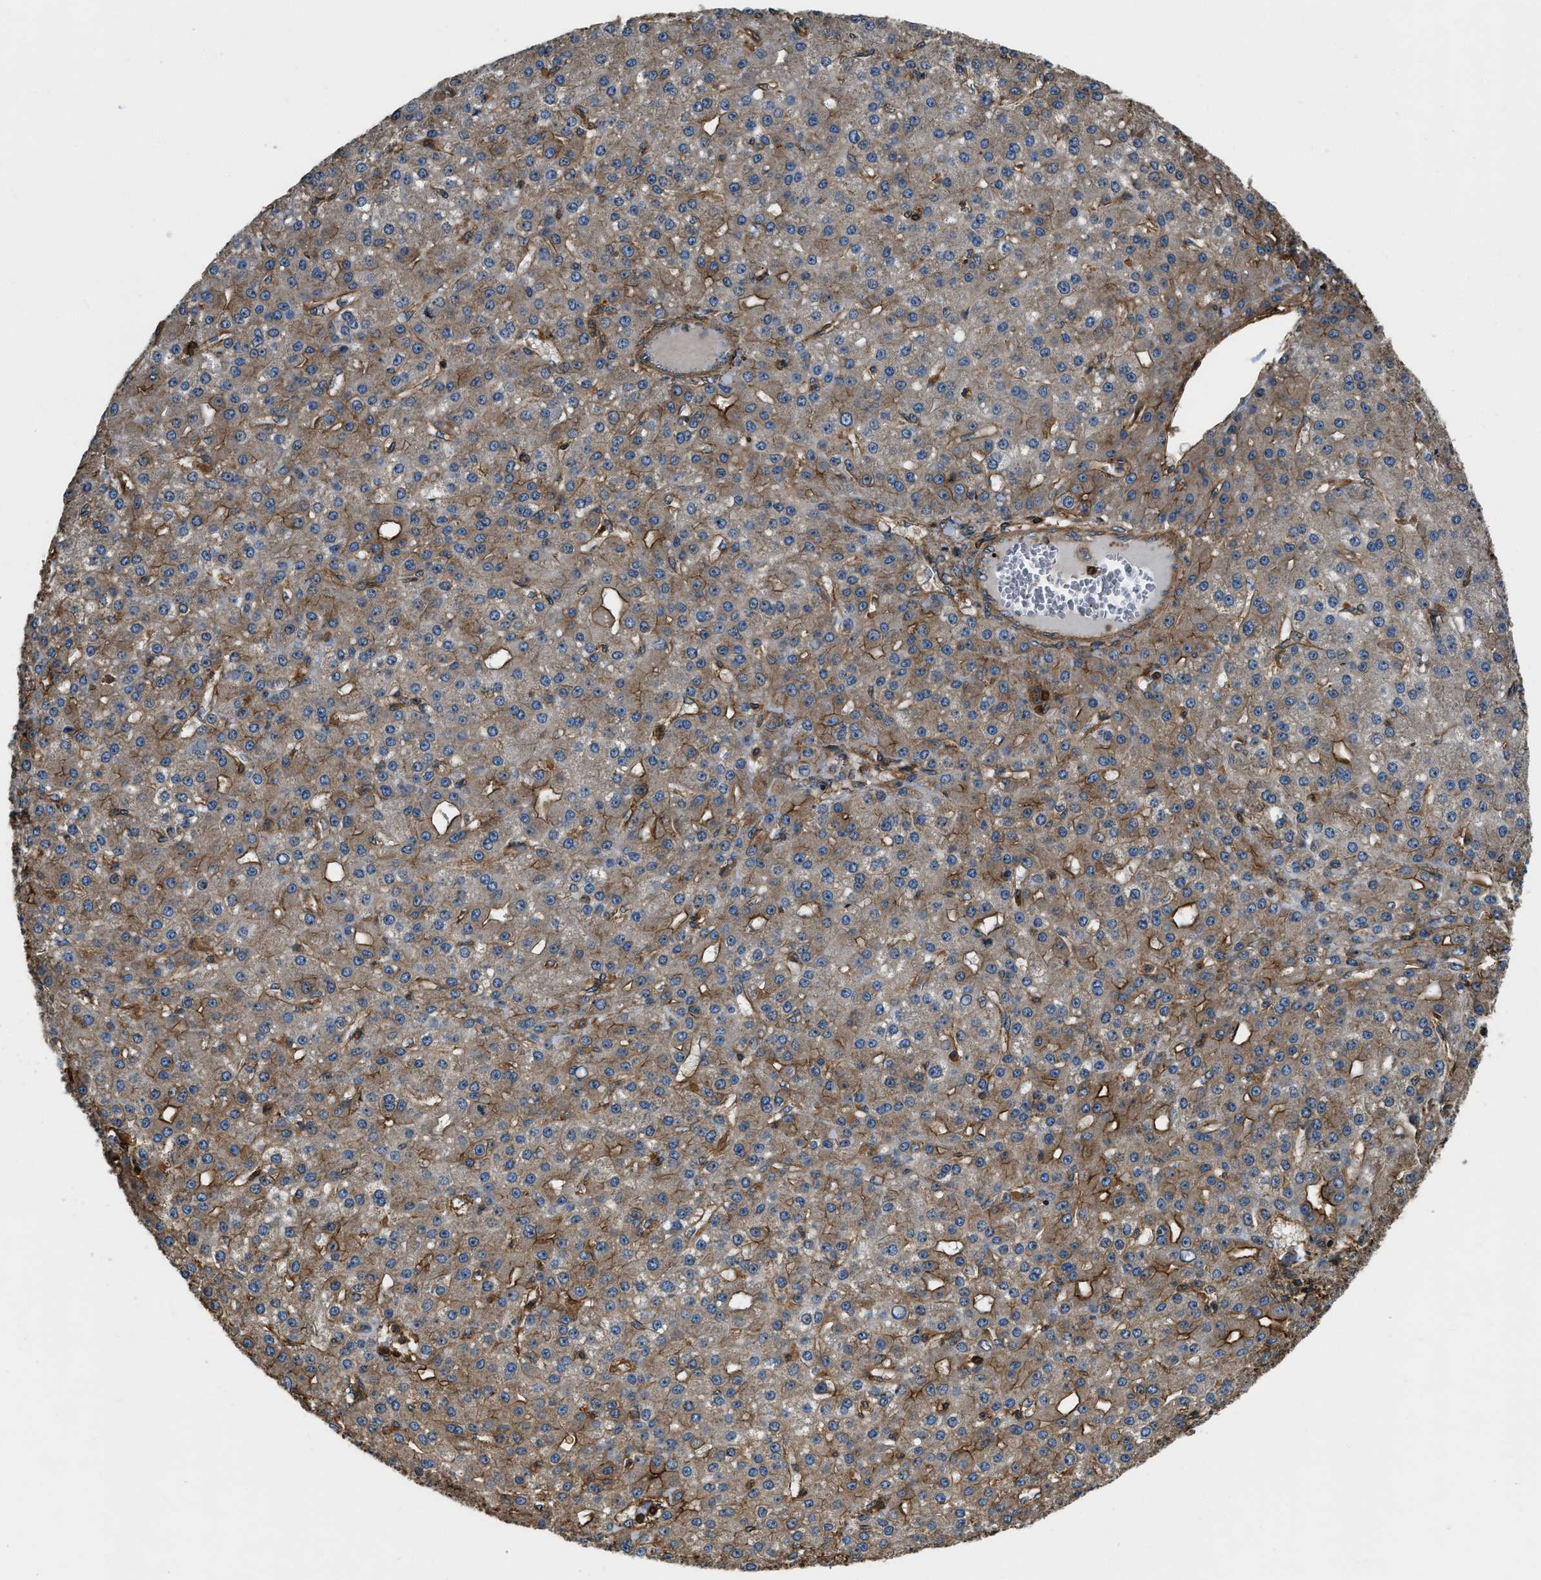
{"staining": {"intensity": "moderate", "quantity": ">75%", "location": "cytoplasmic/membranous"}, "tissue": "liver cancer", "cell_type": "Tumor cells", "image_type": "cancer", "snomed": [{"axis": "morphology", "description": "Carcinoma, Hepatocellular, NOS"}, {"axis": "topography", "description": "Liver"}], "caption": "Approximately >75% of tumor cells in human liver cancer show moderate cytoplasmic/membranous protein expression as visualized by brown immunohistochemical staining.", "gene": "YARS1", "patient": {"sex": "male", "age": 67}}